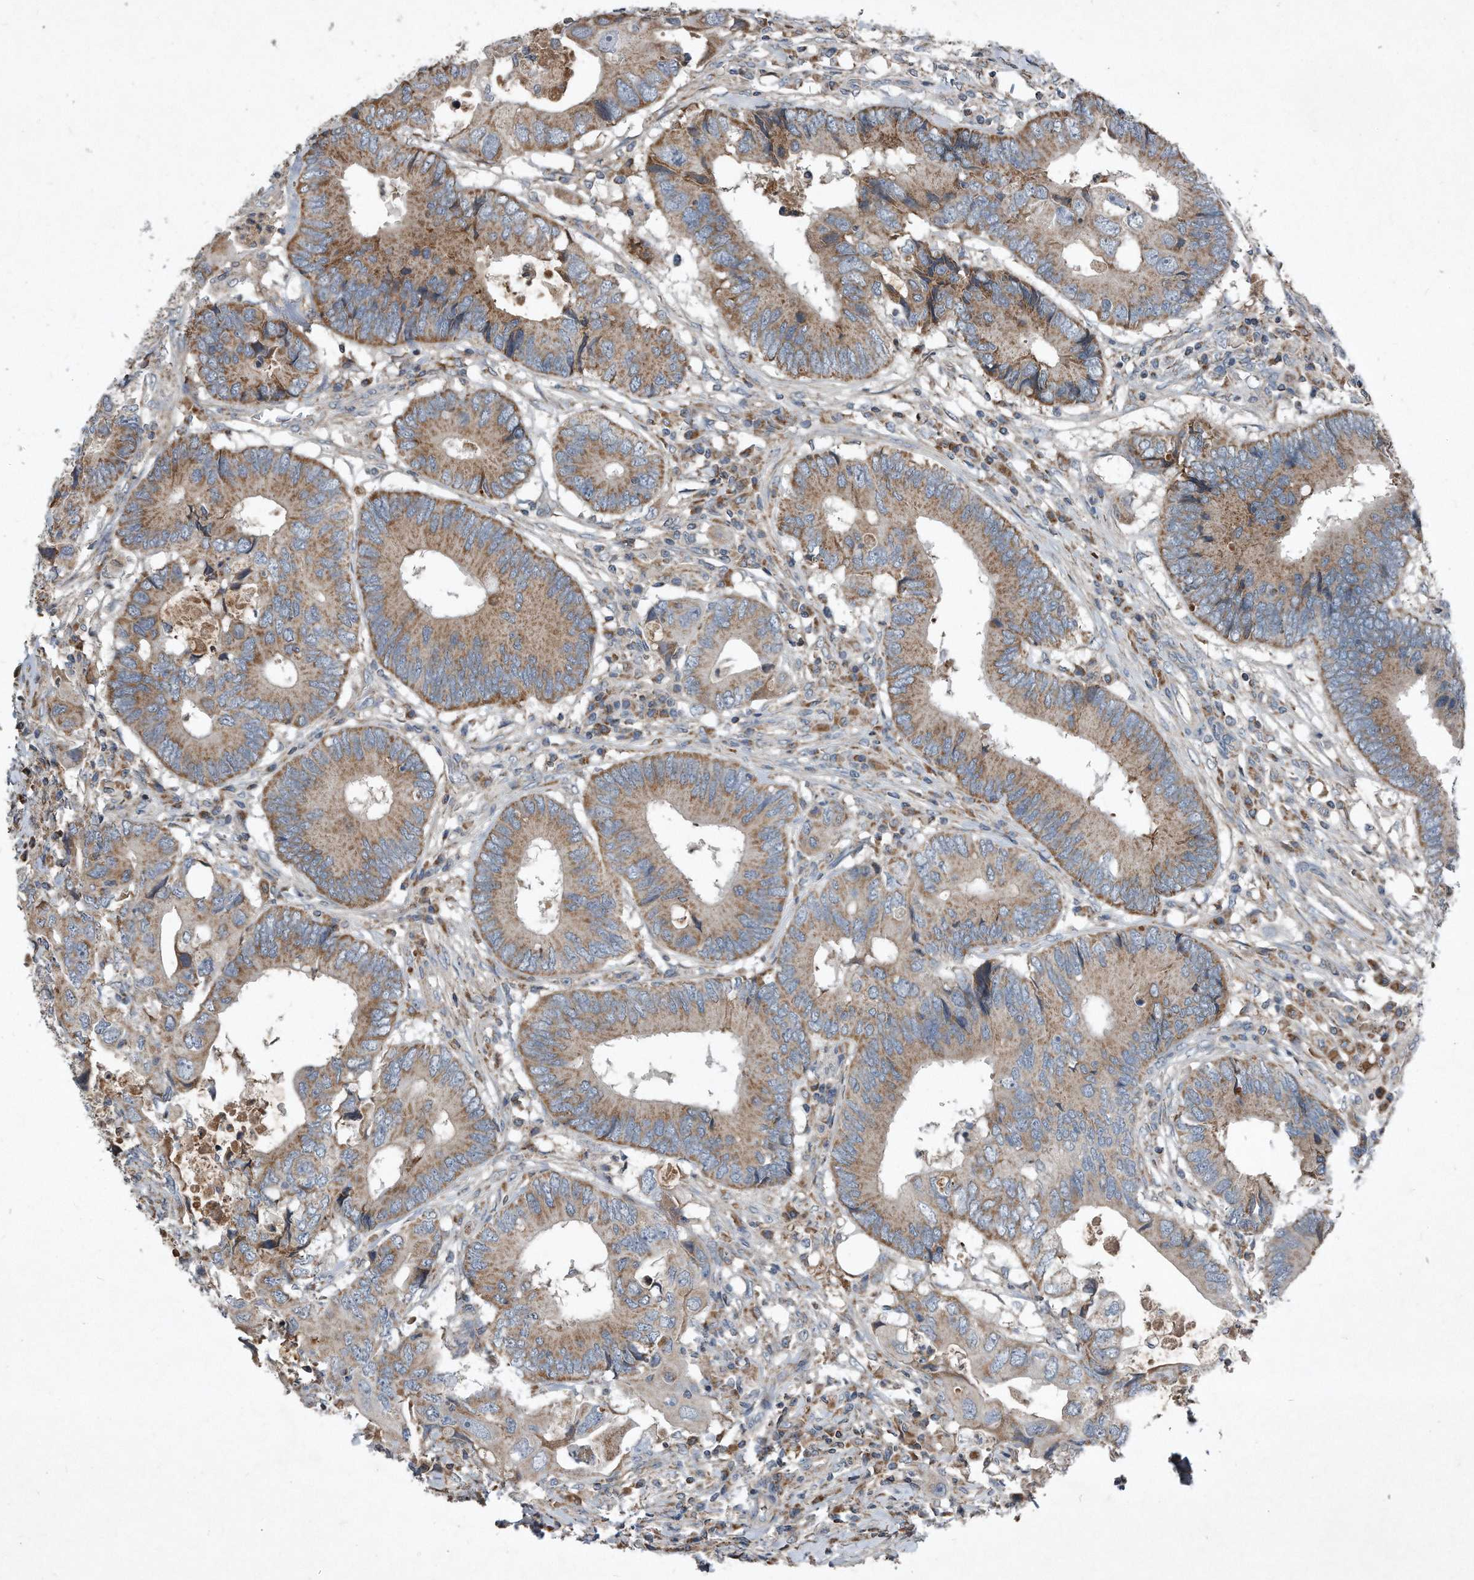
{"staining": {"intensity": "moderate", "quantity": ">75%", "location": "cytoplasmic/membranous"}, "tissue": "colorectal cancer", "cell_type": "Tumor cells", "image_type": "cancer", "snomed": [{"axis": "morphology", "description": "Adenocarcinoma, NOS"}, {"axis": "topography", "description": "Colon"}], "caption": "Adenocarcinoma (colorectal) stained with a protein marker exhibits moderate staining in tumor cells.", "gene": "SDHA", "patient": {"sex": "male", "age": 71}}